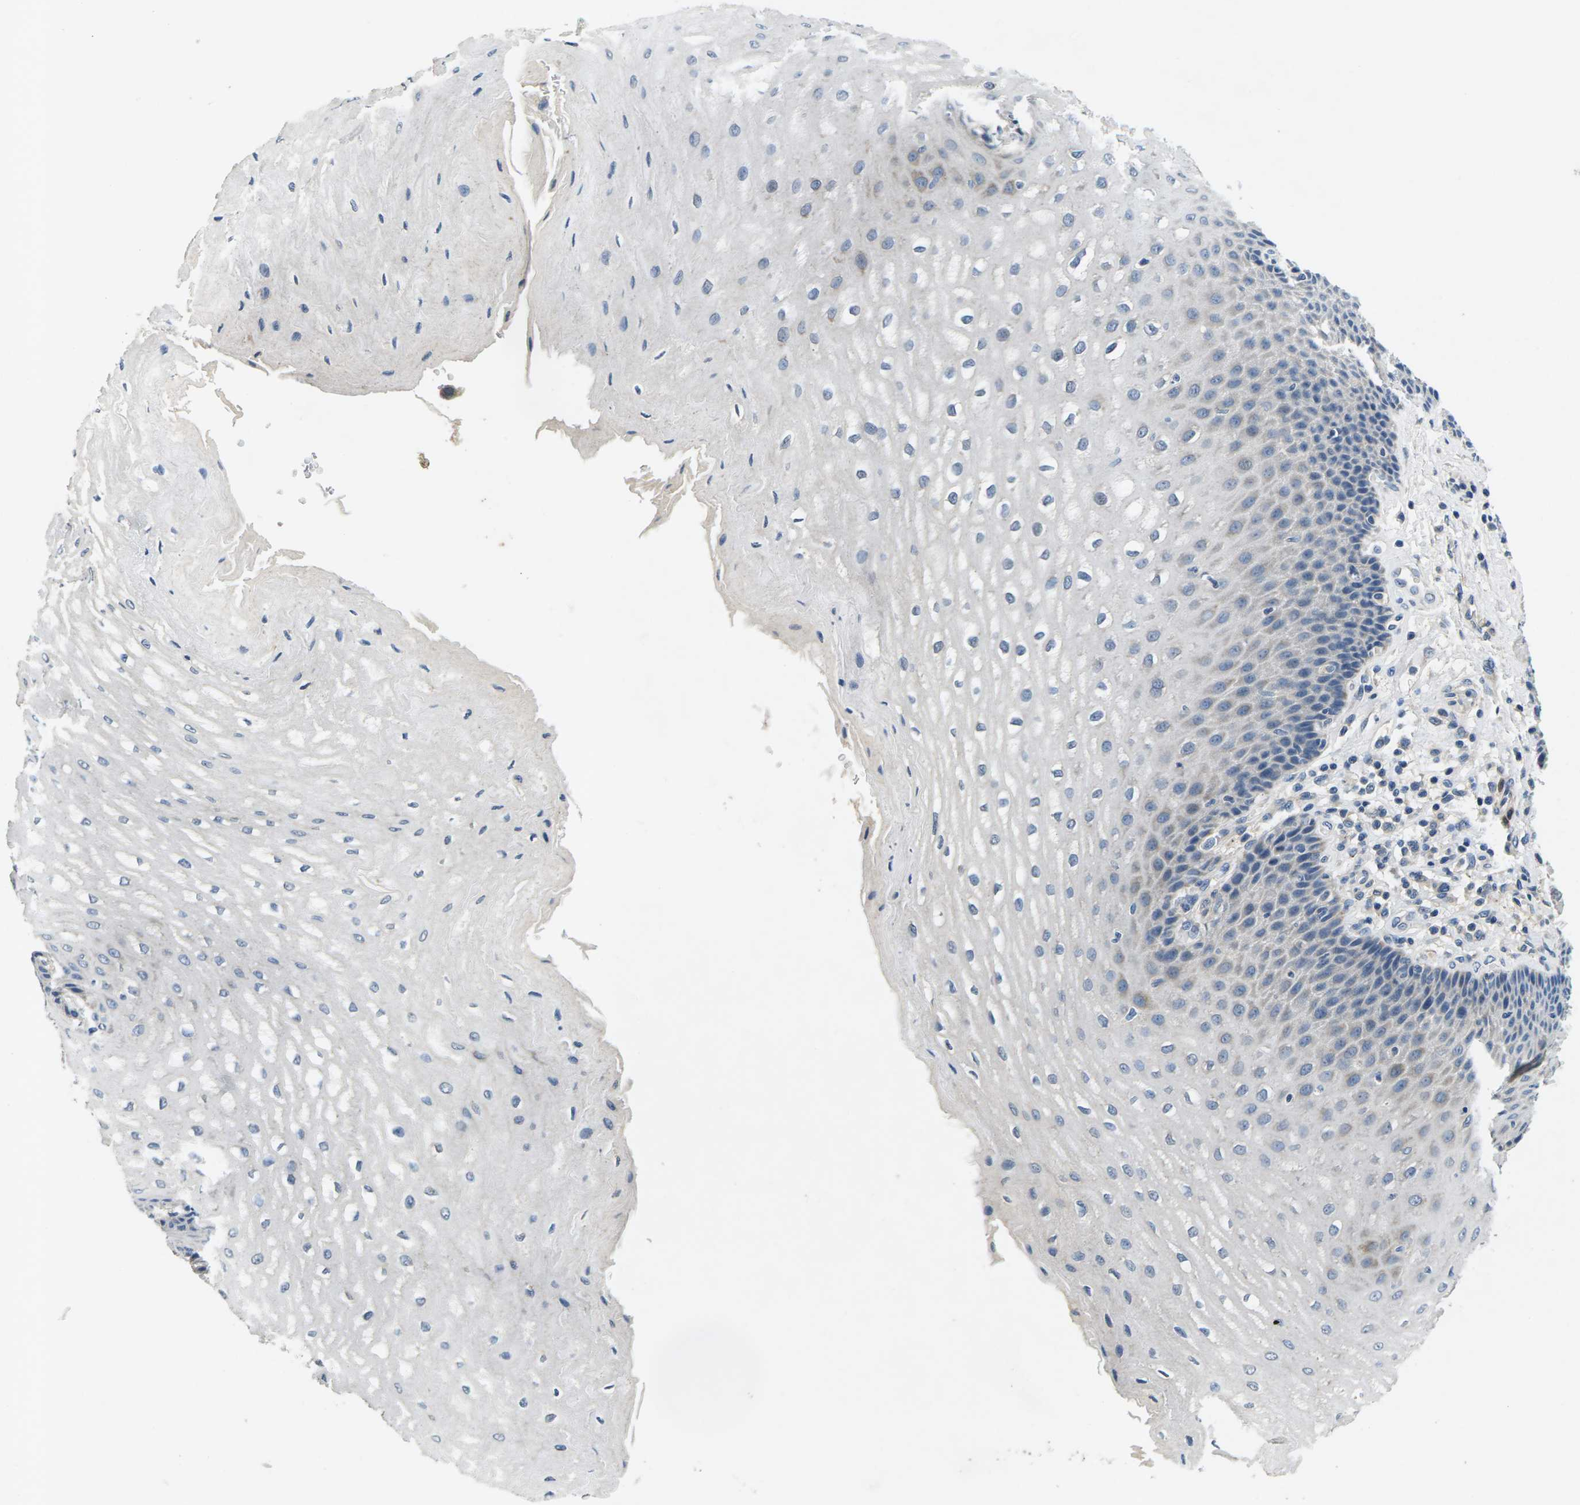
{"staining": {"intensity": "weak", "quantity": "<25%", "location": "cytoplasmic/membranous"}, "tissue": "esophagus", "cell_type": "Squamous epithelial cells", "image_type": "normal", "snomed": [{"axis": "morphology", "description": "Normal tissue, NOS"}, {"axis": "topography", "description": "Esophagus"}], "caption": "A histopathology image of esophagus stained for a protein displays no brown staining in squamous epithelial cells.", "gene": "ERGIC3", "patient": {"sex": "male", "age": 54}}